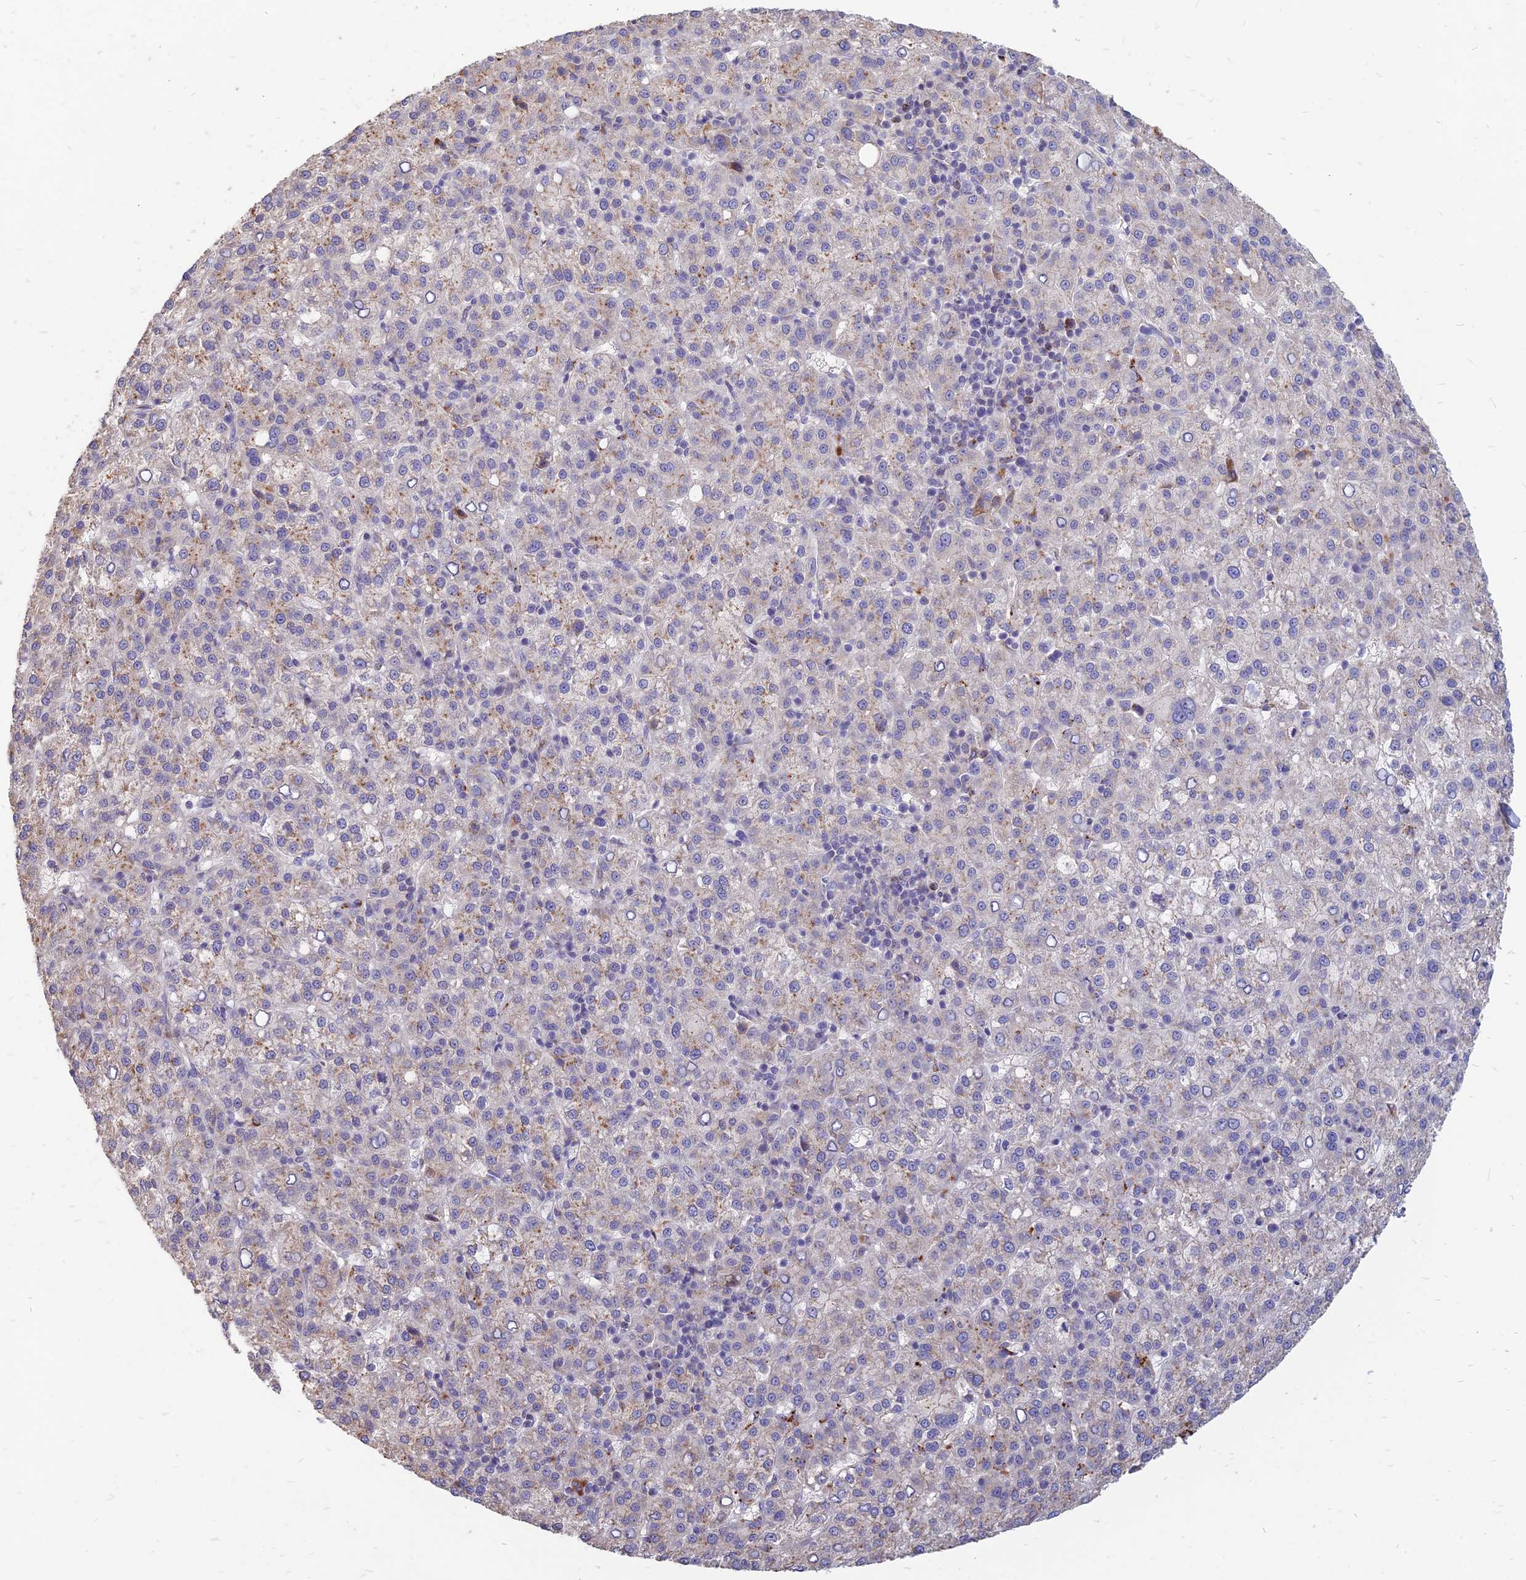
{"staining": {"intensity": "negative", "quantity": "none", "location": "none"}, "tissue": "liver cancer", "cell_type": "Tumor cells", "image_type": "cancer", "snomed": [{"axis": "morphology", "description": "Carcinoma, Hepatocellular, NOS"}, {"axis": "topography", "description": "Liver"}], "caption": "Histopathology image shows no significant protein staining in tumor cells of hepatocellular carcinoma (liver).", "gene": "ST3GAL6", "patient": {"sex": "female", "age": 58}}